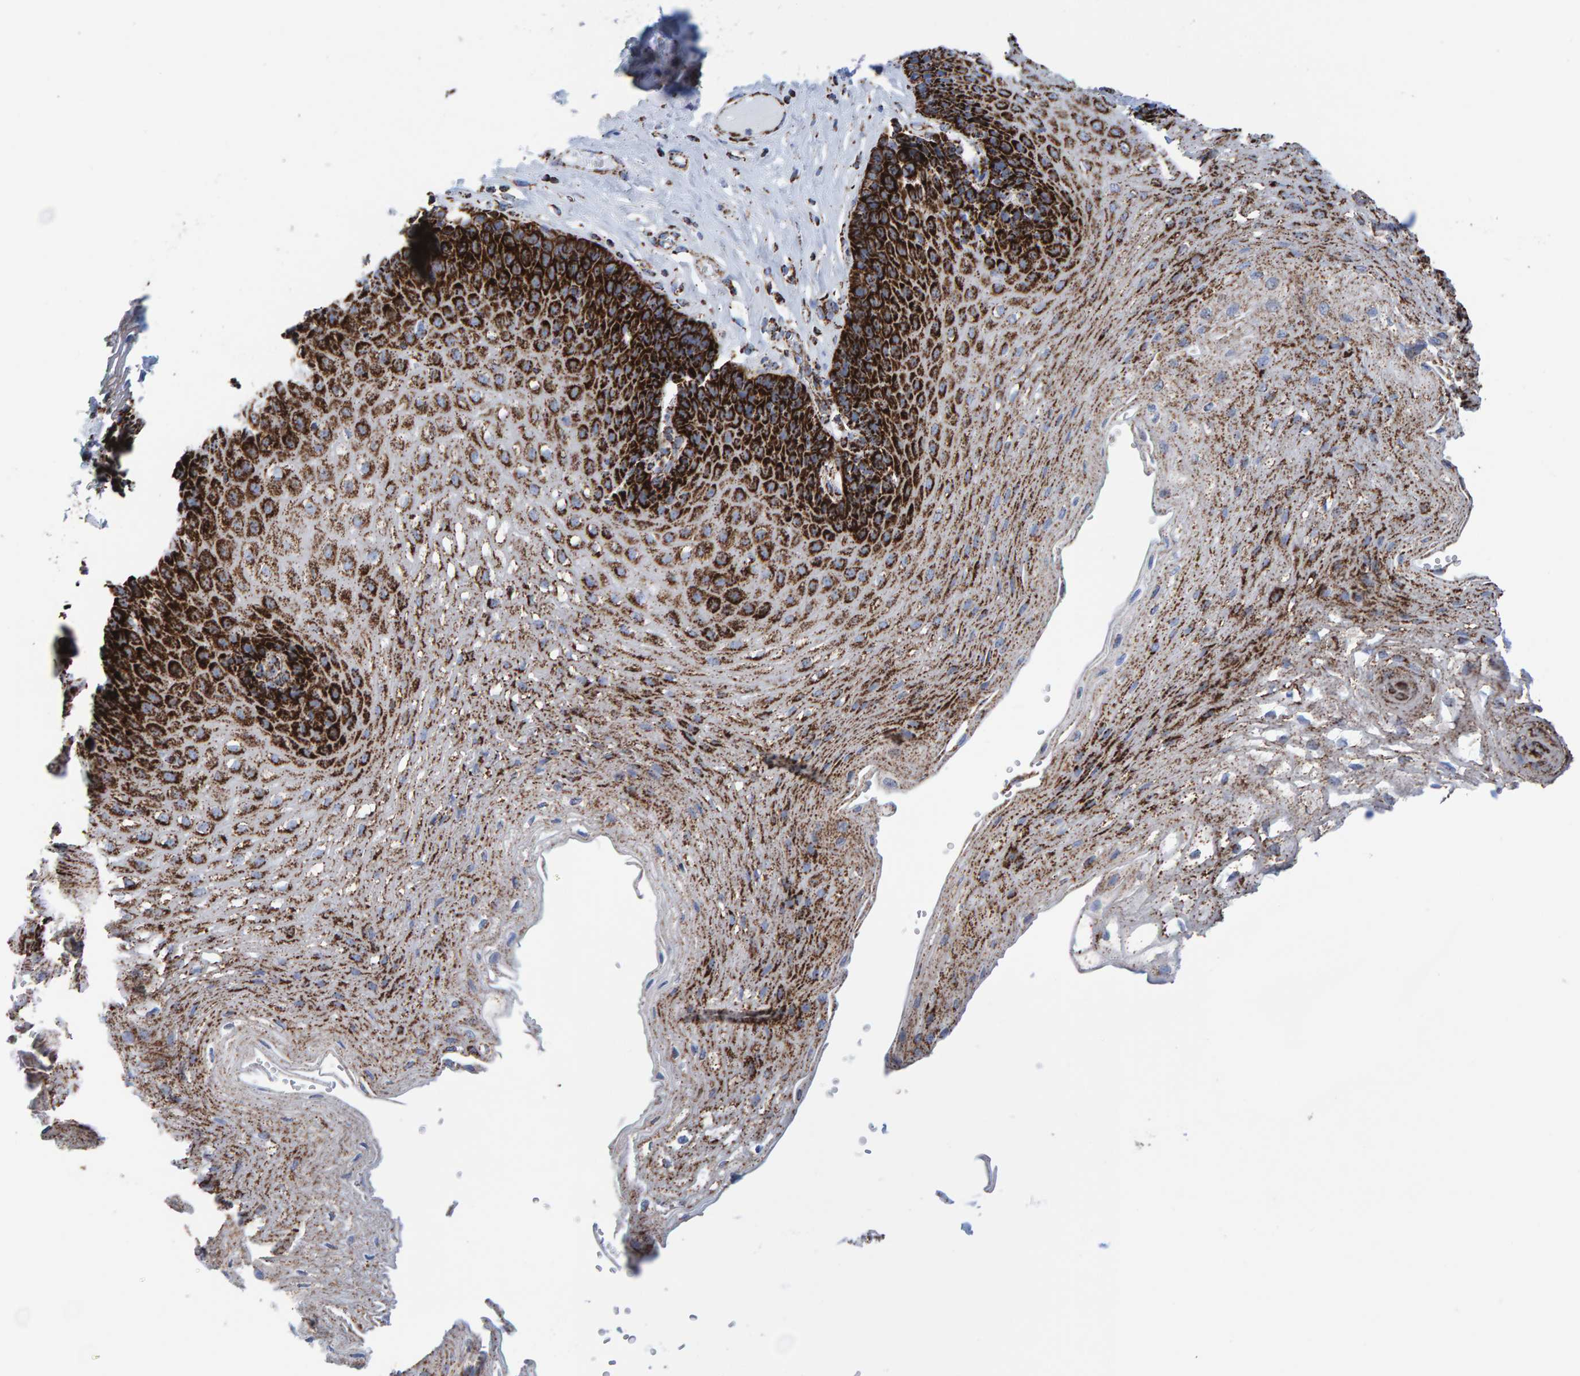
{"staining": {"intensity": "strong", "quantity": ">75%", "location": "cytoplasmic/membranous"}, "tissue": "esophagus", "cell_type": "Squamous epithelial cells", "image_type": "normal", "snomed": [{"axis": "morphology", "description": "Normal tissue, NOS"}, {"axis": "topography", "description": "Esophagus"}], "caption": "The micrograph shows staining of benign esophagus, revealing strong cytoplasmic/membranous protein positivity (brown color) within squamous epithelial cells.", "gene": "ENSG00000262660", "patient": {"sex": "female", "age": 66}}